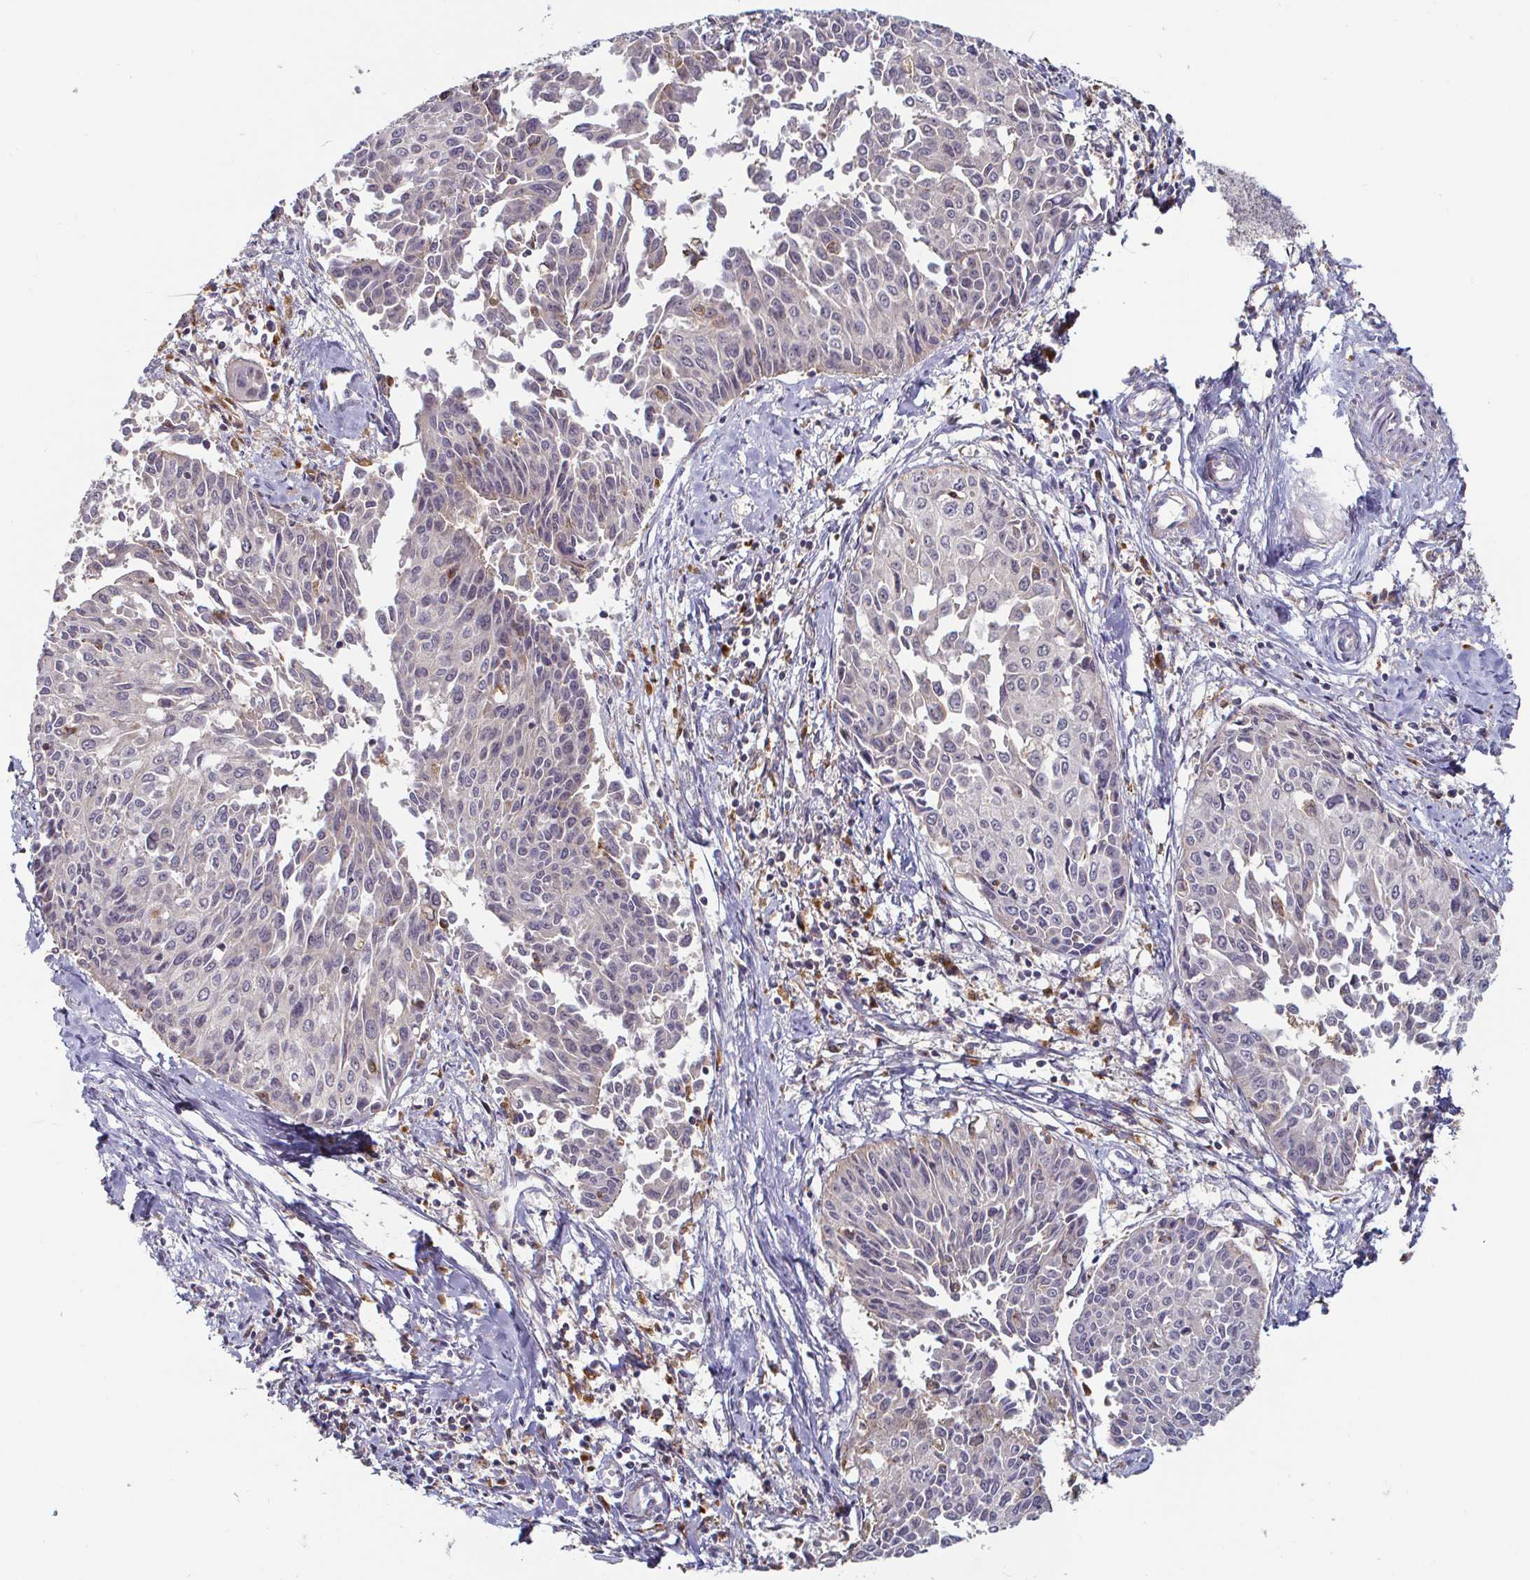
{"staining": {"intensity": "negative", "quantity": "none", "location": "none"}, "tissue": "cervical cancer", "cell_type": "Tumor cells", "image_type": "cancer", "snomed": [{"axis": "morphology", "description": "Squamous cell carcinoma, NOS"}, {"axis": "topography", "description": "Cervix"}], "caption": "A photomicrograph of human cervical cancer is negative for staining in tumor cells. (Immunohistochemistry, brightfield microscopy, high magnification).", "gene": "CDH18", "patient": {"sex": "female", "age": 50}}